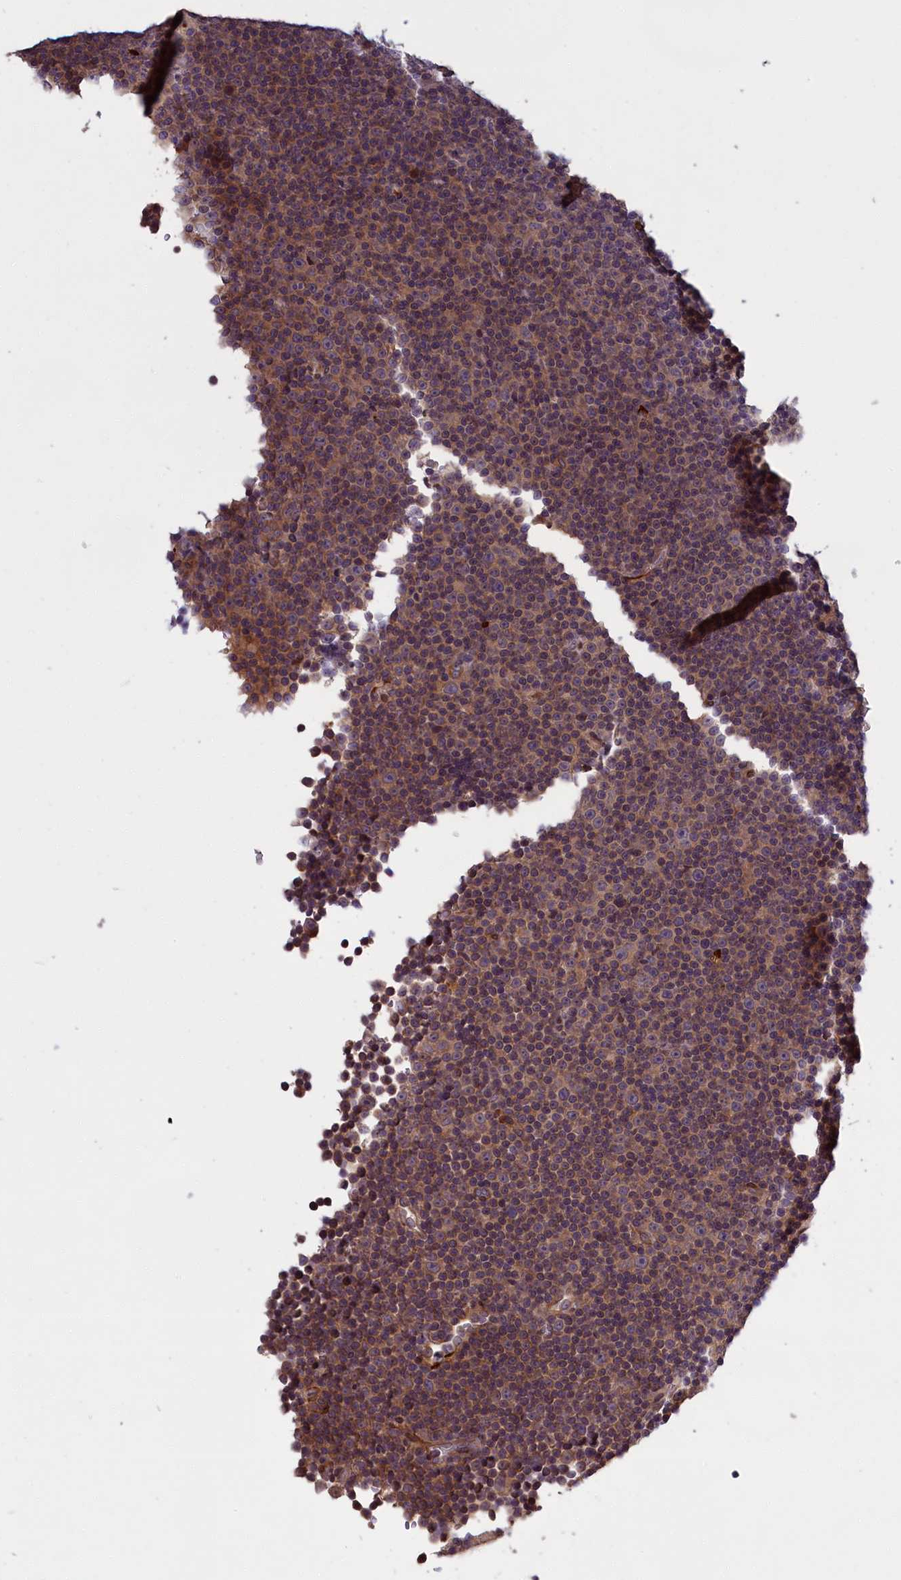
{"staining": {"intensity": "weak", "quantity": "<25%", "location": "nuclear"}, "tissue": "lymphoma", "cell_type": "Tumor cells", "image_type": "cancer", "snomed": [{"axis": "morphology", "description": "Malignant lymphoma, non-Hodgkin's type, Low grade"}, {"axis": "topography", "description": "Lymph node"}], "caption": "A high-resolution micrograph shows immunohistochemistry staining of low-grade malignant lymphoma, non-Hodgkin's type, which reveals no significant staining in tumor cells. (DAB IHC, high magnification).", "gene": "DENND1B", "patient": {"sex": "female", "age": 67}}